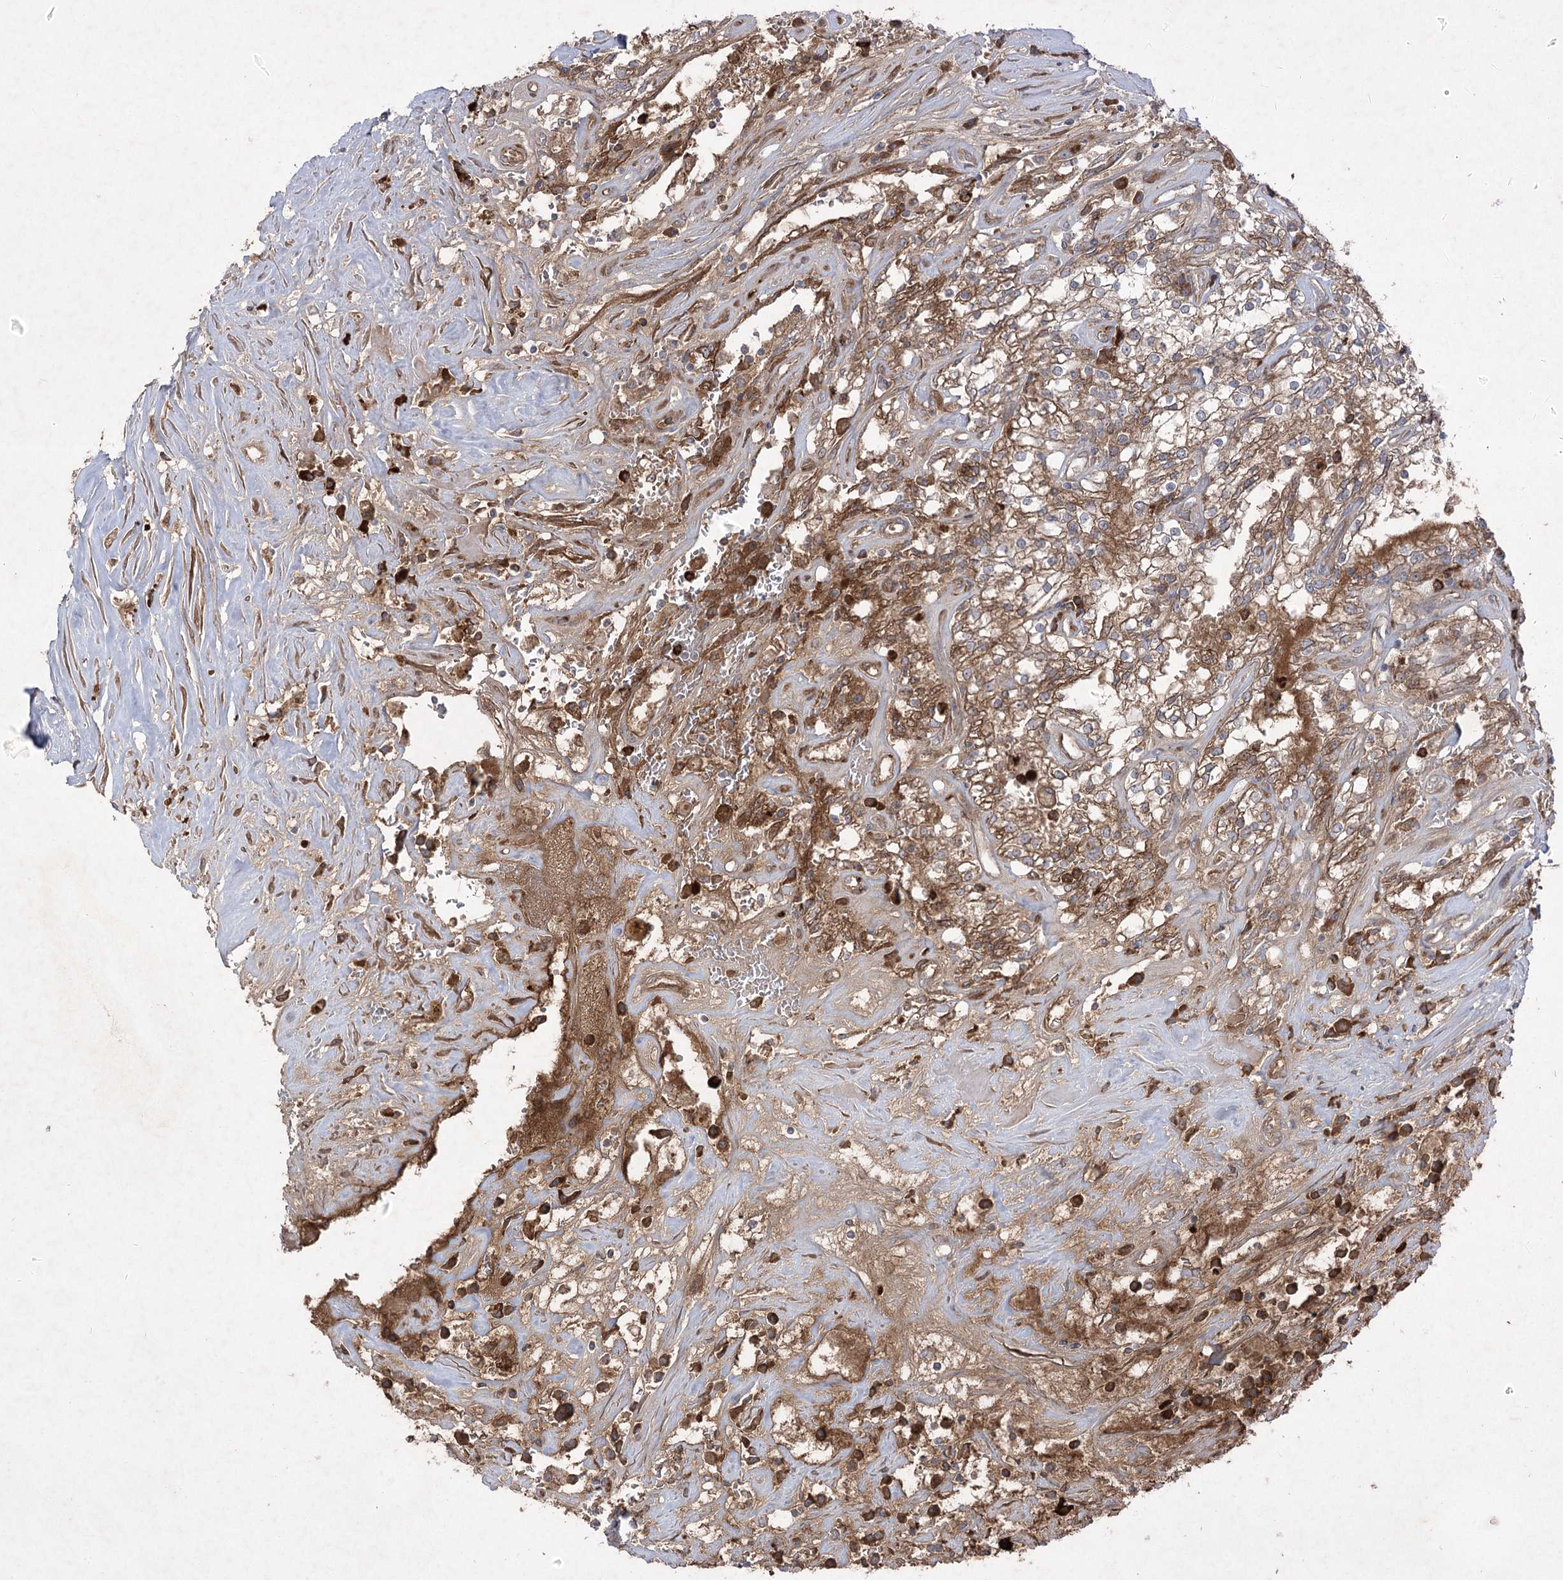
{"staining": {"intensity": "moderate", "quantity": ">75%", "location": "cytoplasmic/membranous"}, "tissue": "renal cancer", "cell_type": "Tumor cells", "image_type": "cancer", "snomed": [{"axis": "morphology", "description": "Adenocarcinoma, NOS"}, {"axis": "topography", "description": "Kidney"}], "caption": "Moderate cytoplasmic/membranous staining for a protein is appreciated in about >75% of tumor cells of renal cancer (adenocarcinoma) using immunohistochemistry.", "gene": "PLEKHA5", "patient": {"sex": "female", "age": 52}}